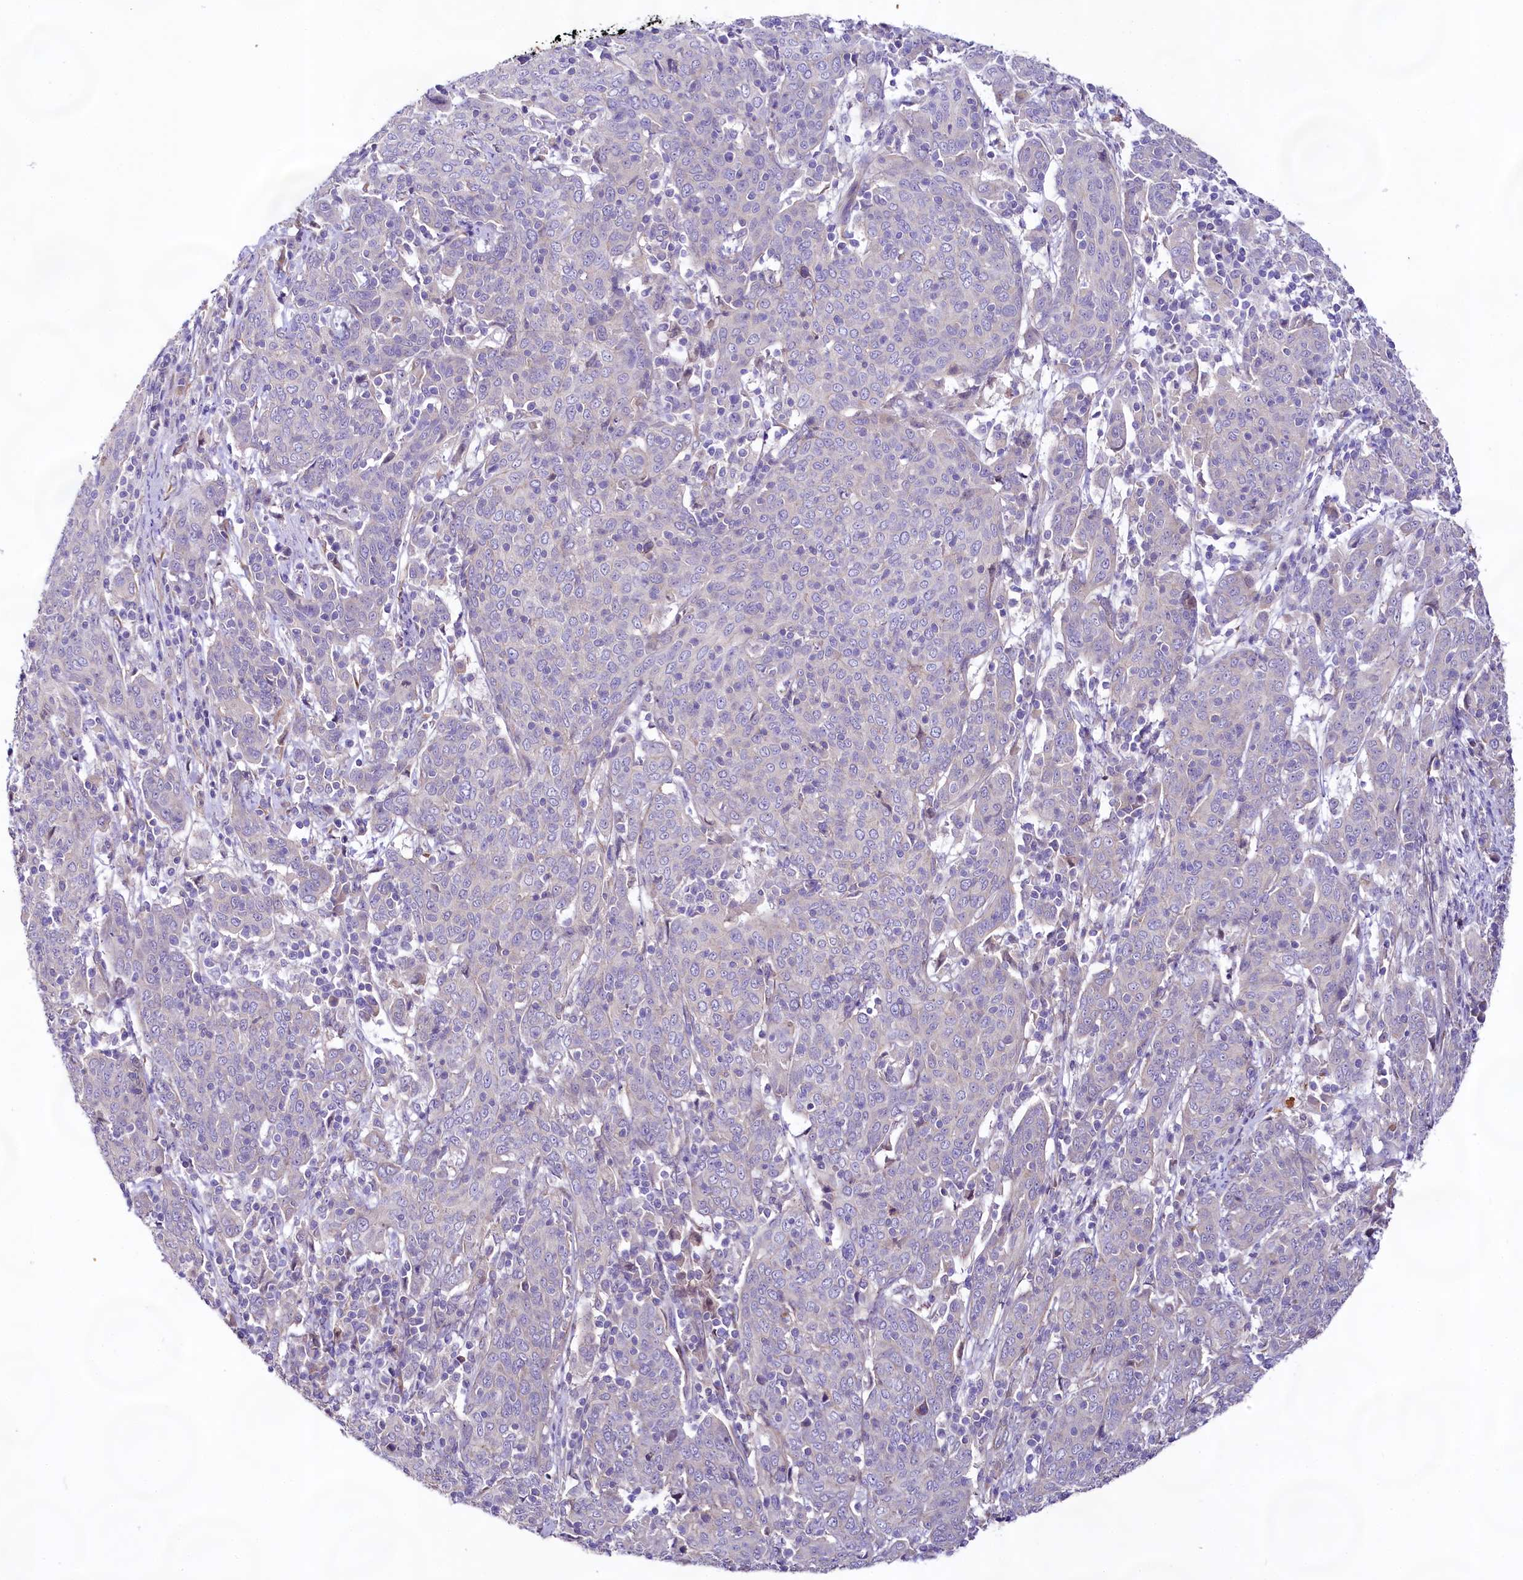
{"staining": {"intensity": "negative", "quantity": "none", "location": "none"}, "tissue": "cervical cancer", "cell_type": "Tumor cells", "image_type": "cancer", "snomed": [{"axis": "morphology", "description": "Squamous cell carcinoma, NOS"}, {"axis": "topography", "description": "Cervix"}], "caption": "DAB (3,3'-diaminobenzidine) immunohistochemical staining of human cervical cancer demonstrates no significant expression in tumor cells.", "gene": "VPS11", "patient": {"sex": "female", "age": 67}}